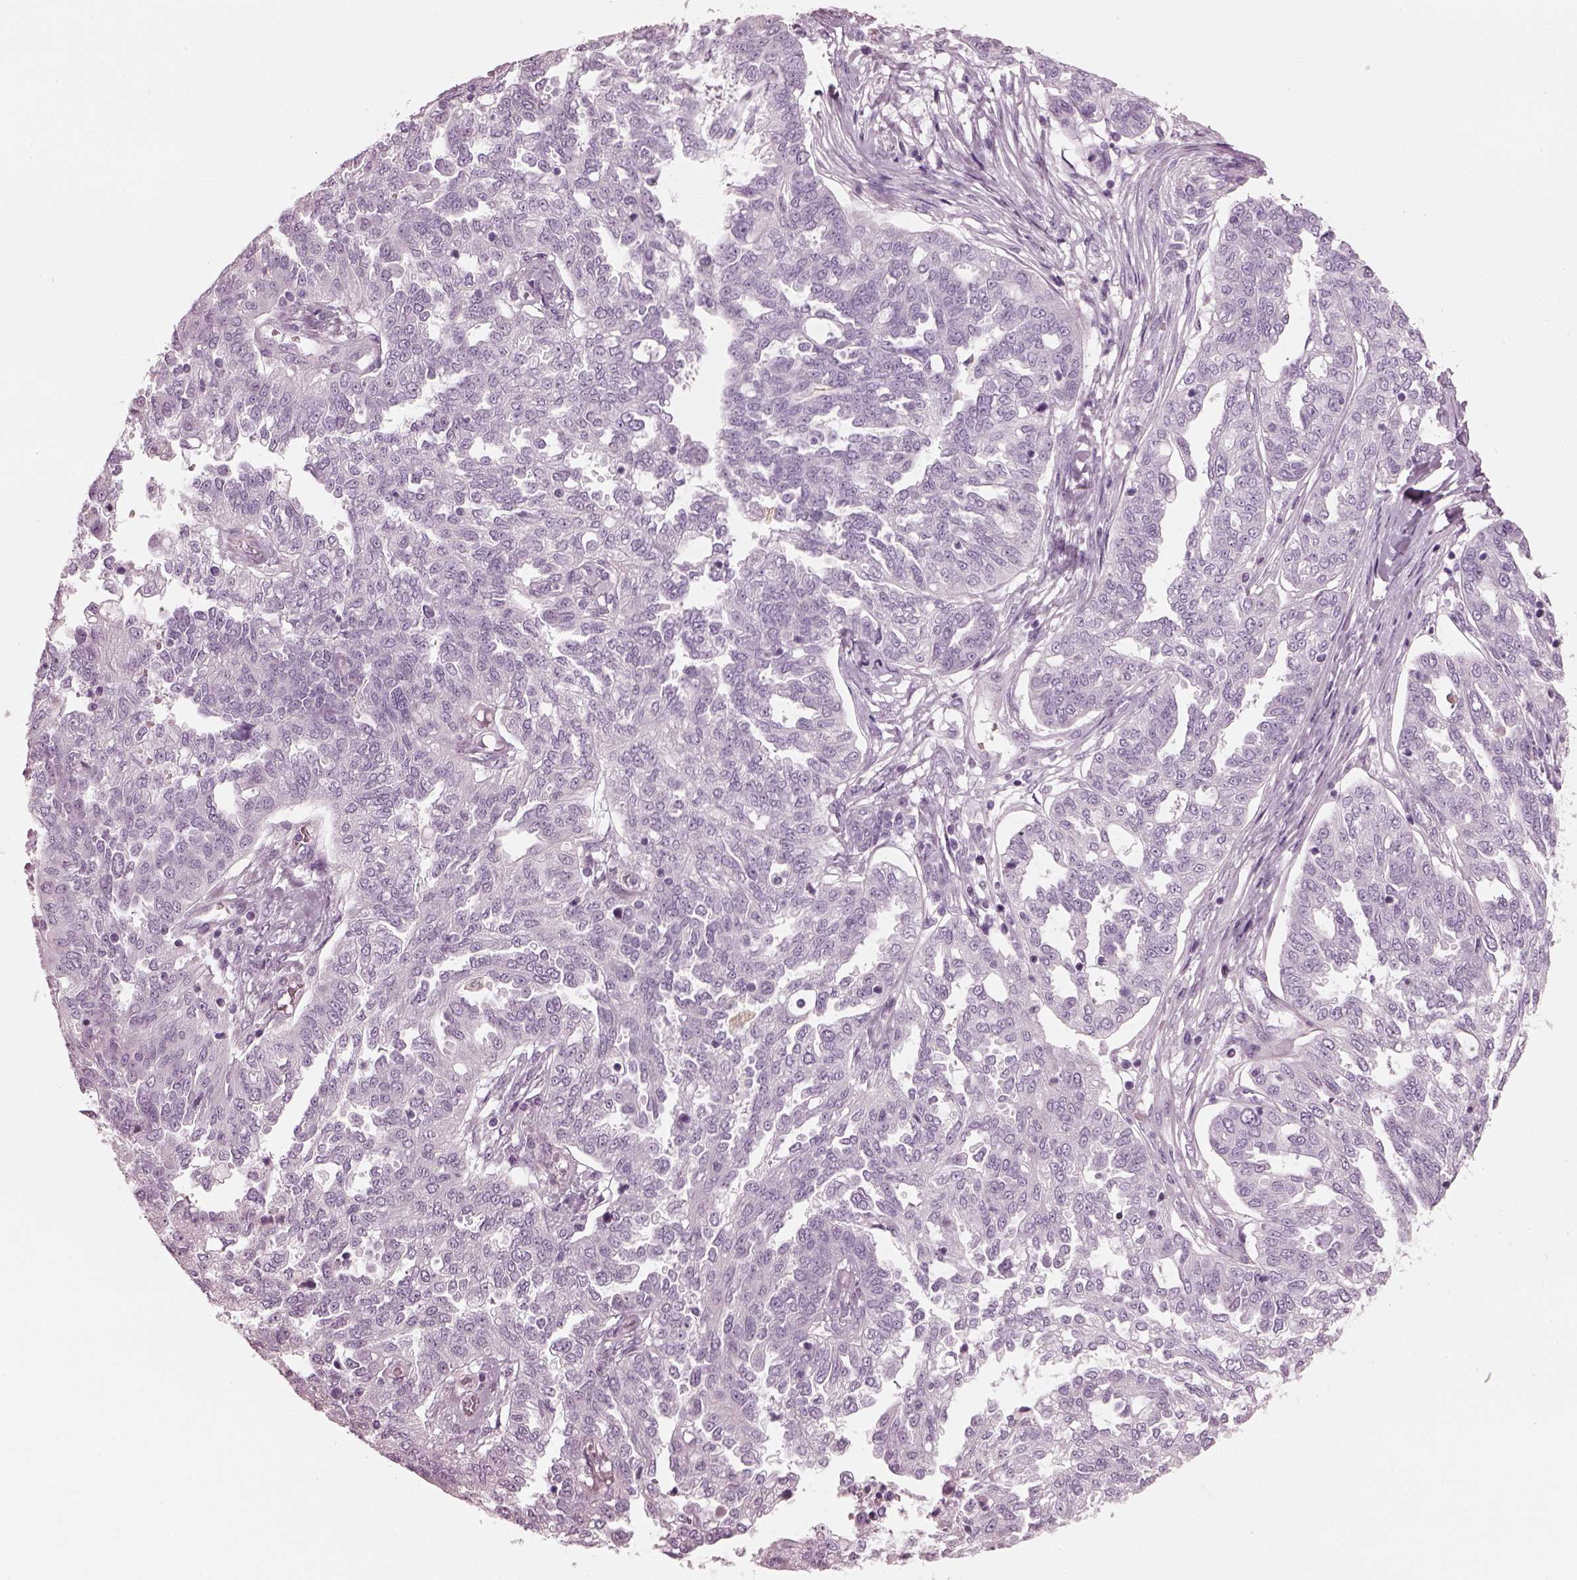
{"staining": {"intensity": "negative", "quantity": "none", "location": "none"}, "tissue": "ovarian cancer", "cell_type": "Tumor cells", "image_type": "cancer", "snomed": [{"axis": "morphology", "description": "Cystadenocarcinoma, serous, NOS"}, {"axis": "topography", "description": "Ovary"}], "caption": "An image of human ovarian cancer is negative for staining in tumor cells.", "gene": "PDC", "patient": {"sex": "female", "age": 67}}